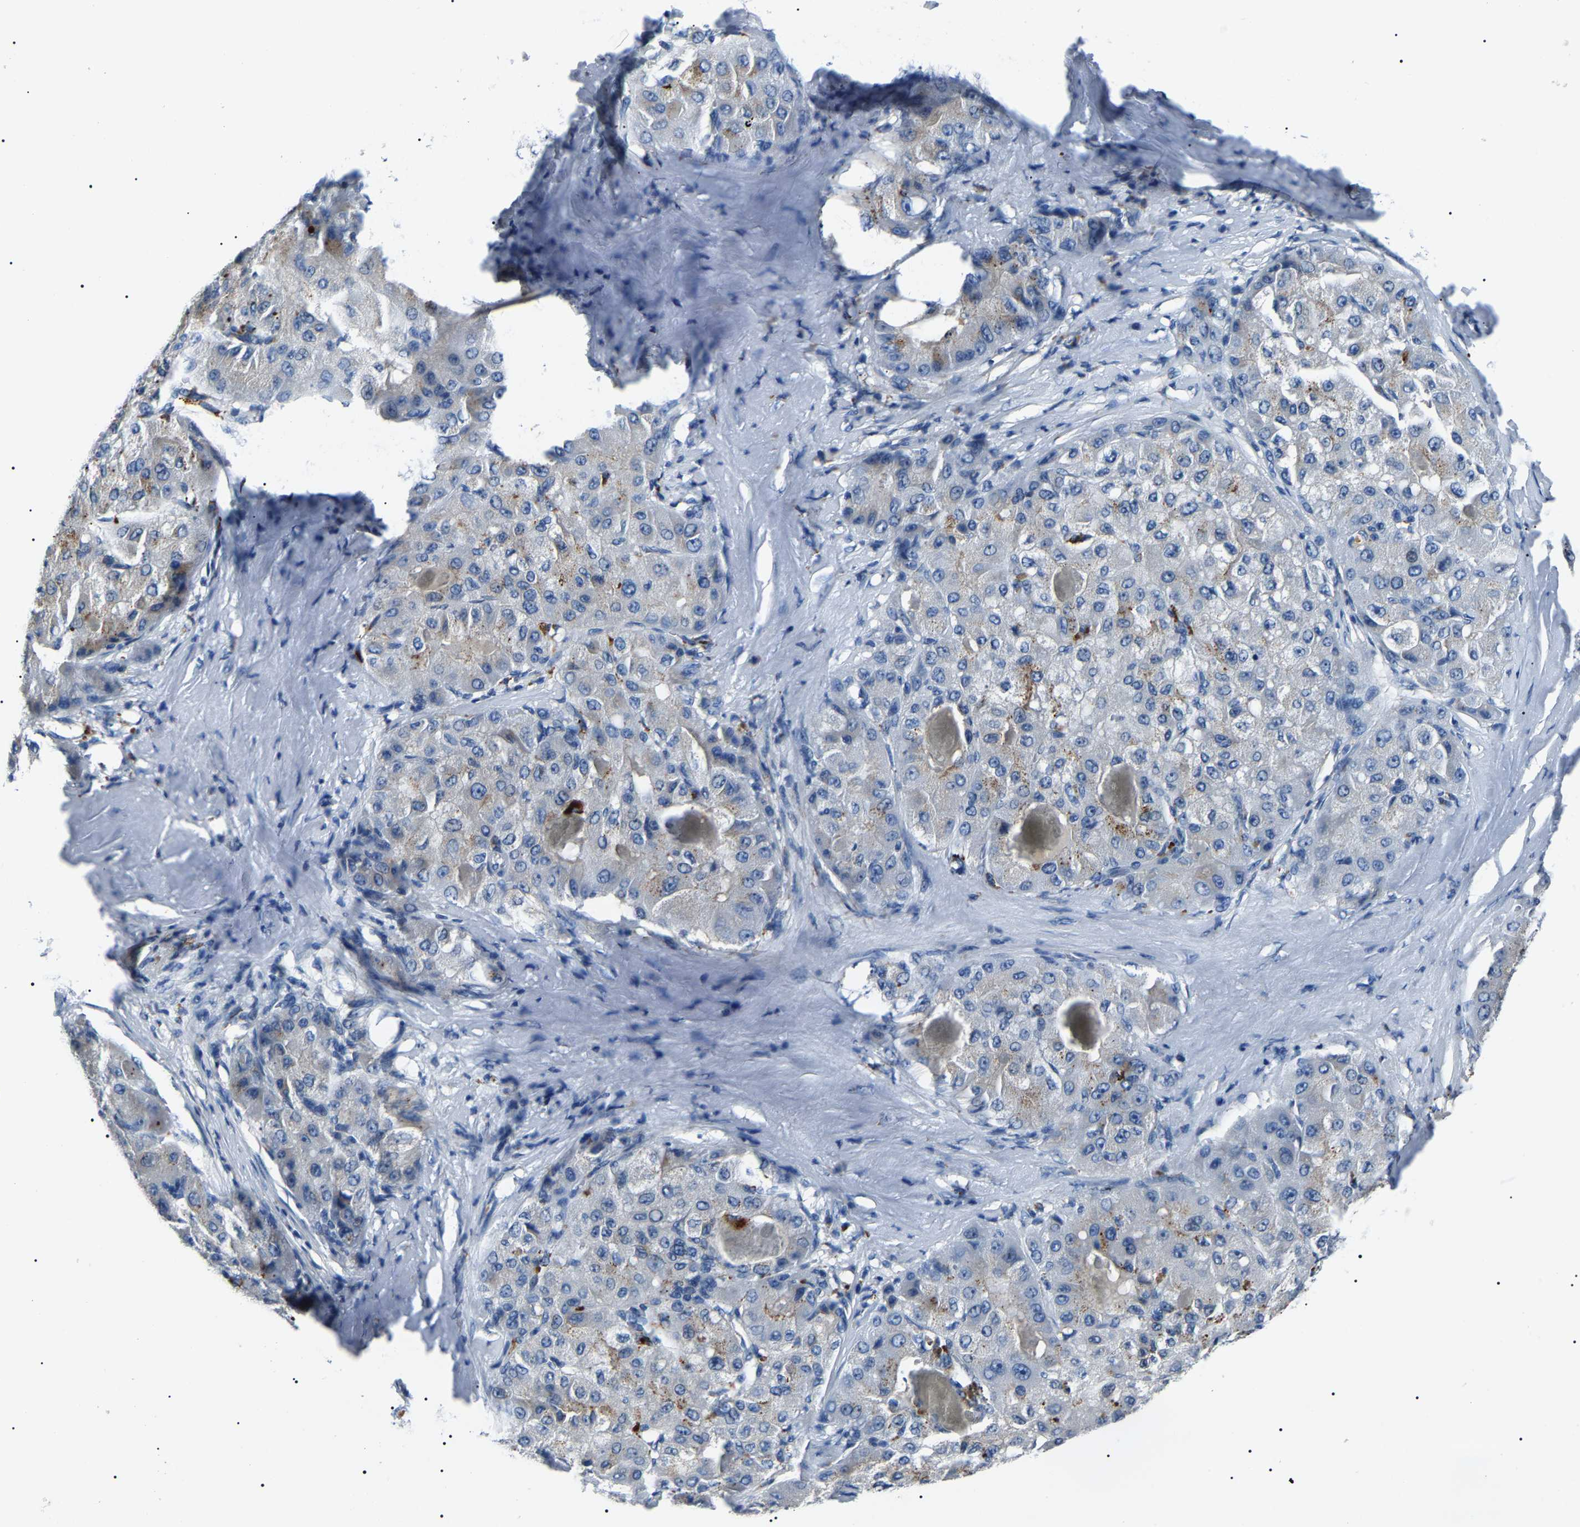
{"staining": {"intensity": "moderate", "quantity": "<25%", "location": "cytoplasmic/membranous"}, "tissue": "liver cancer", "cell_type": "Tumor cells", "image_type": "cancer", "snomed": [{"axis": "morphology", "description": "Carcinoma, Hepatocellular, NOS"}, {"axis": "topography", "description": "Liver"}], "caption": "Tumor cells demonstrate moderate cytoplasmic/membranous staining in about <25% of cells in liver cancer.", "gene": "KLK15", "patient": {"sex": "male", "age": 80}}